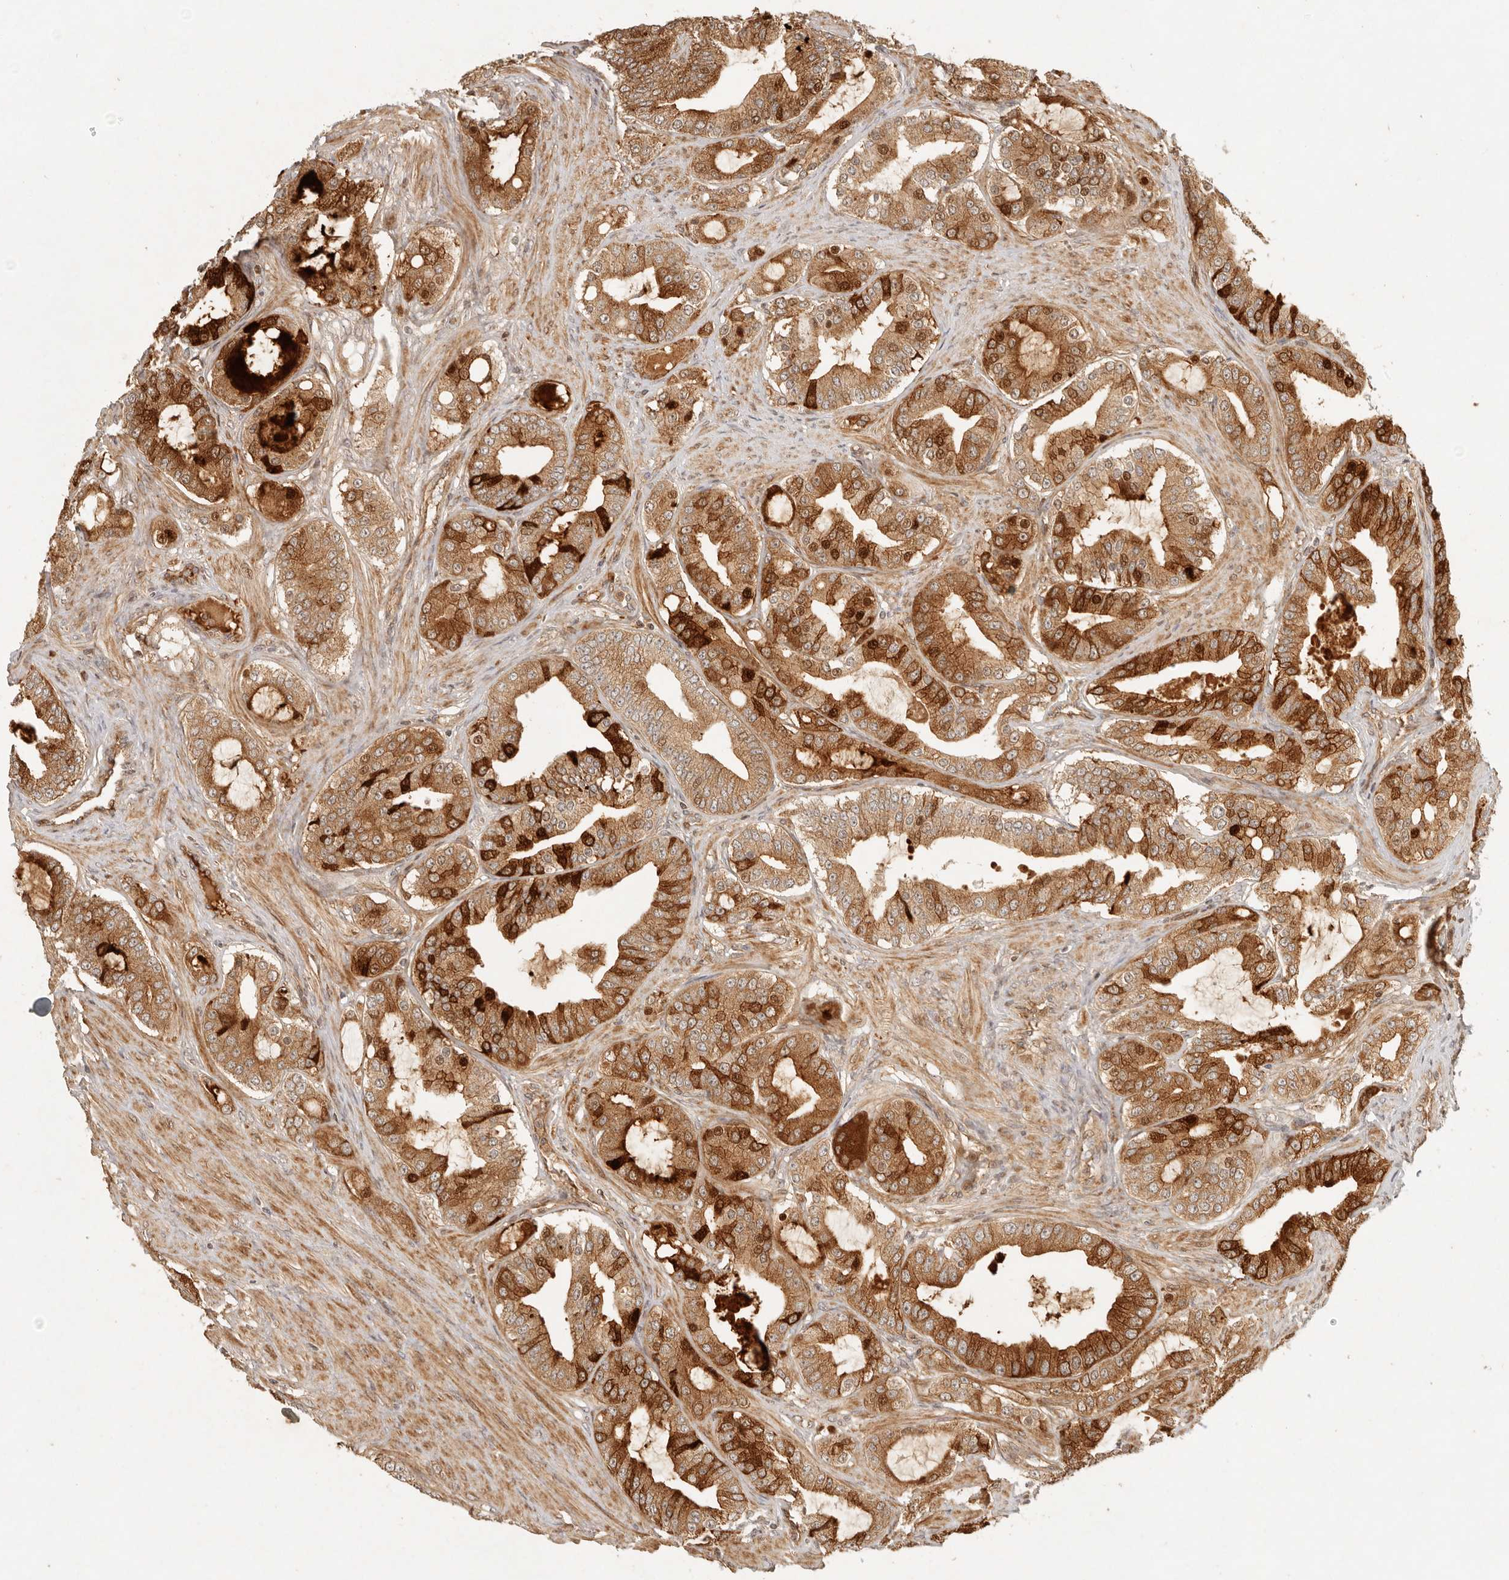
{"staining": {"intensity": "moderate", "quantity": ">75%", "location": "cytoplasmic/membranous,nuclear"}, "tissue": "prostate cancer", "cell_type": "Tumor cells", "image_type": "cancer", "snomed": [{"axis": "morphology", "description": "Adenocarcinoma, High grade"}, {"axis": "topography", "description": "Prostate"}], "caption": "Protein staining by IHC displays moderate cytoplasmic/membranous and nuclear expression in approximately >75% of tumor cells in prostate cancer (adenocarcinoma (high-grade)).", "gene": "KLHL38", "patient": {"sex": "male", "age": 60}}